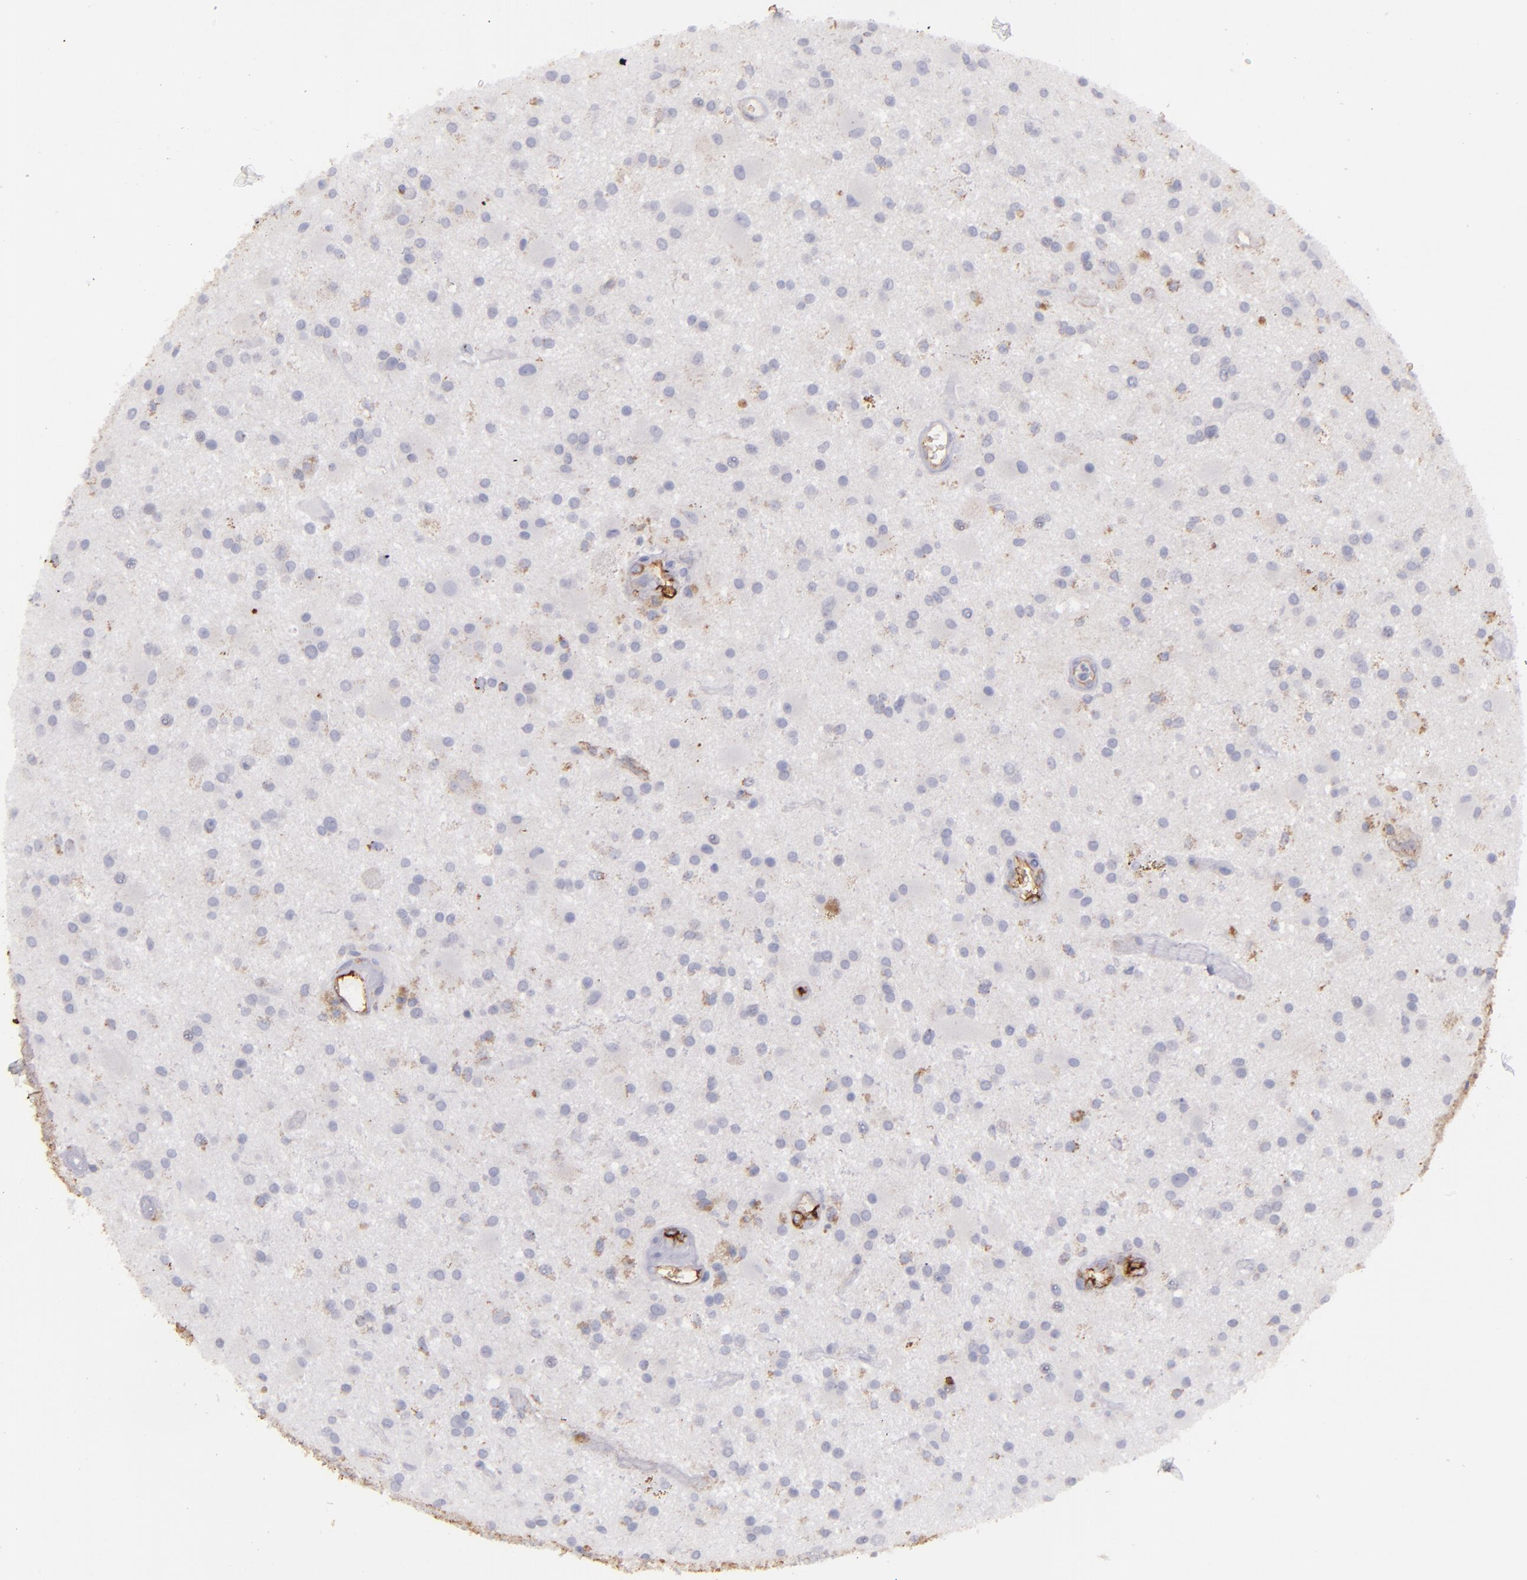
{"staining": {"intensity": "negative", "quantity": "none", "location": "none"}, "tissue": "glioma", "cell_type": "Tumor cells", "image_type": "cancer", "snomed": [{"axis": "morphology", "description": "Glioma, malignant, Low grade"}, {"axis": "topography", "description": "Brain"}], "caption": "This image is of glioma stained with immunohistochemistry to label a protein in brown with the nuclei are counter-stained blue. There is no expression in tumor cells.", "gene": "ACE", "patient": {"sex": "male", "age": 58}}